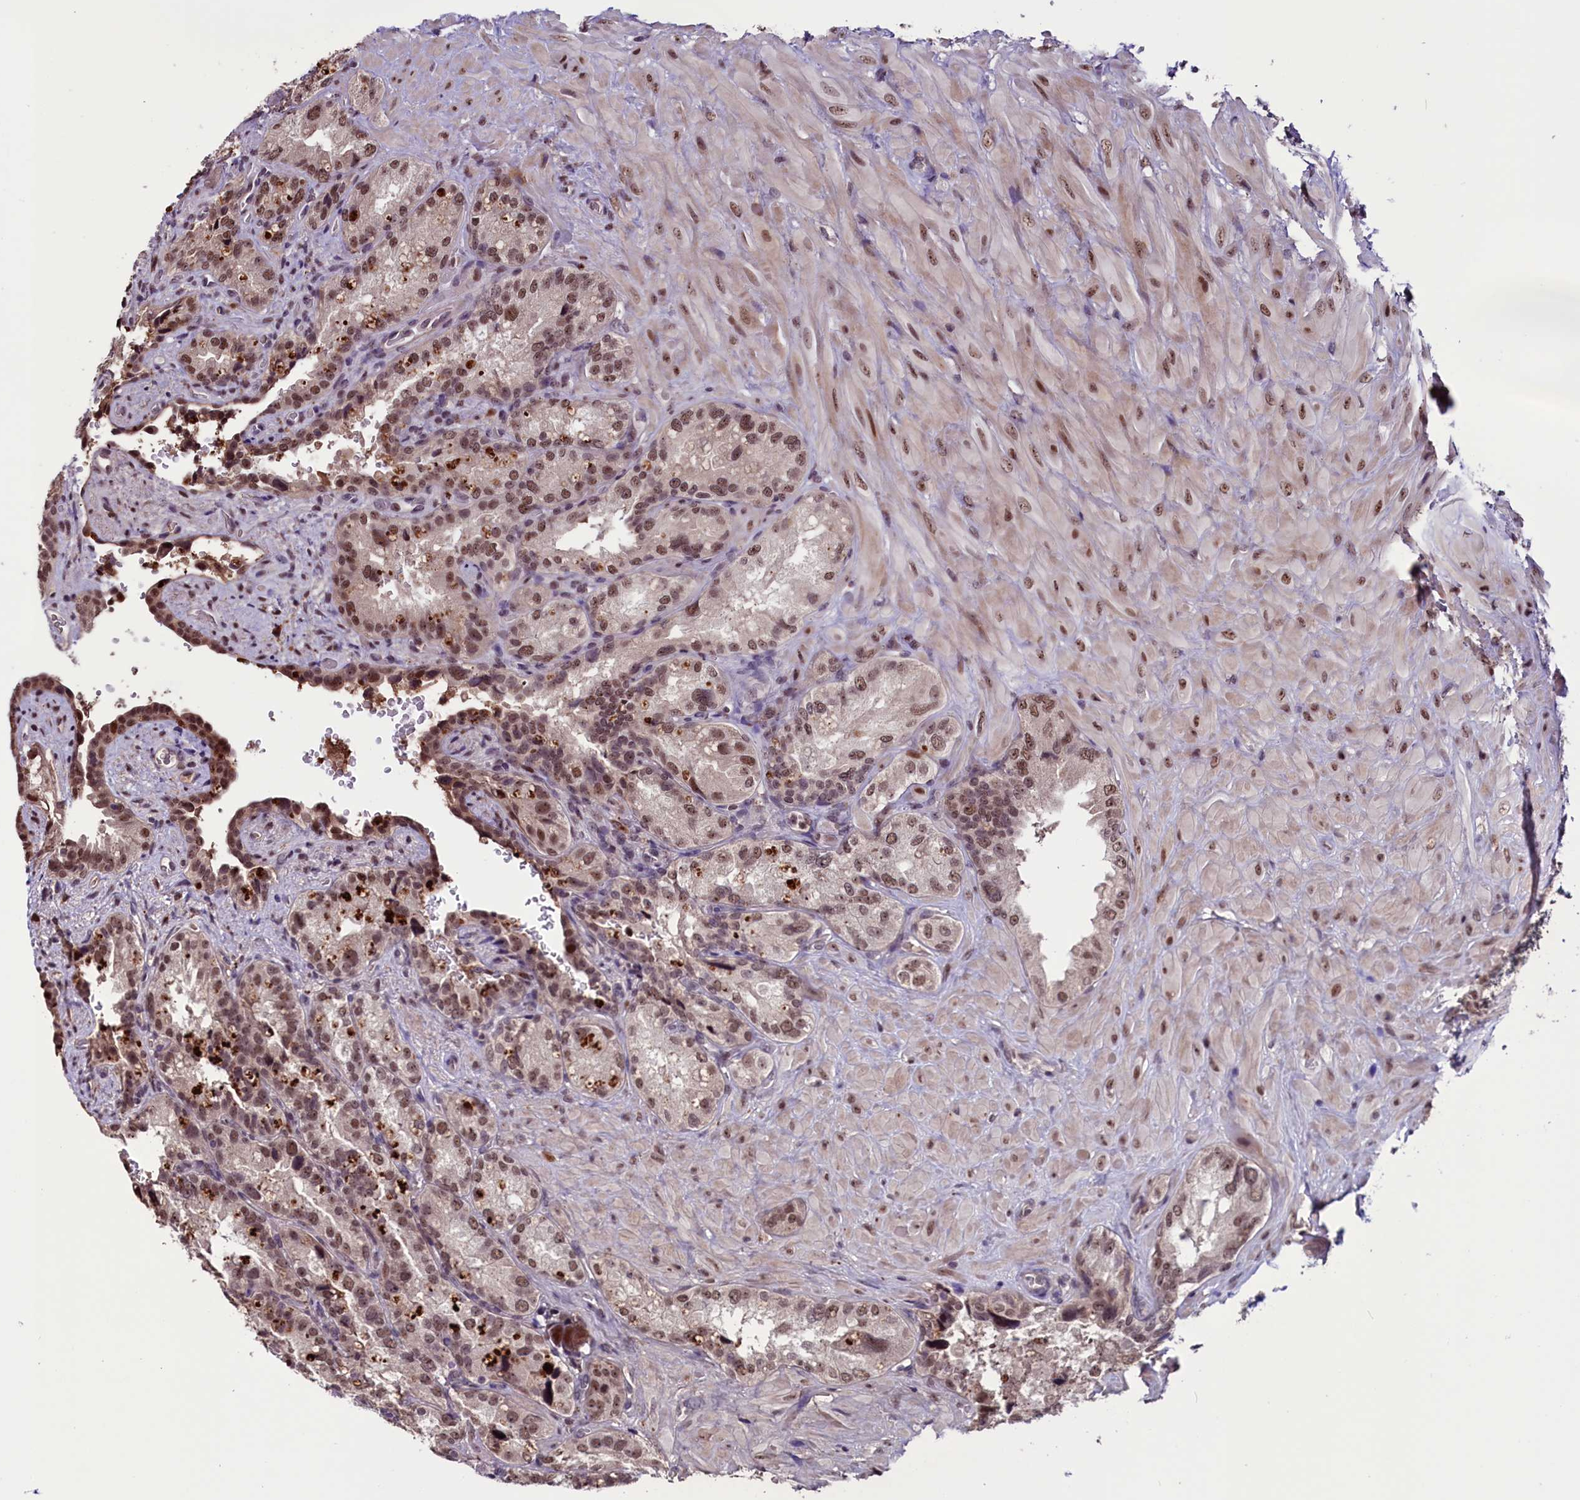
{"staining": {"intensity": "moderate", "quantity": ">75%", "location": "nuclear"}, "tissue": "seminal vesicle", "cell_type": "Glandular cells", "image_type": "normal", "snomed": [{"axis": "morphology", "description": "Normal tissue, NOS"}, {"axis": "topography", "description": "Seminal veicle"}, {"axis": "topography", "description": "Peripheral nerve tissue"}], "caption": "This image exhibits immunohistochemistry staining of normal human seminal vesicle, with medium moderate nuclear staining in approximately >75% of glandular cells.", "gene": "RNMT", "patient": {"sex": "male", "age": 67}}